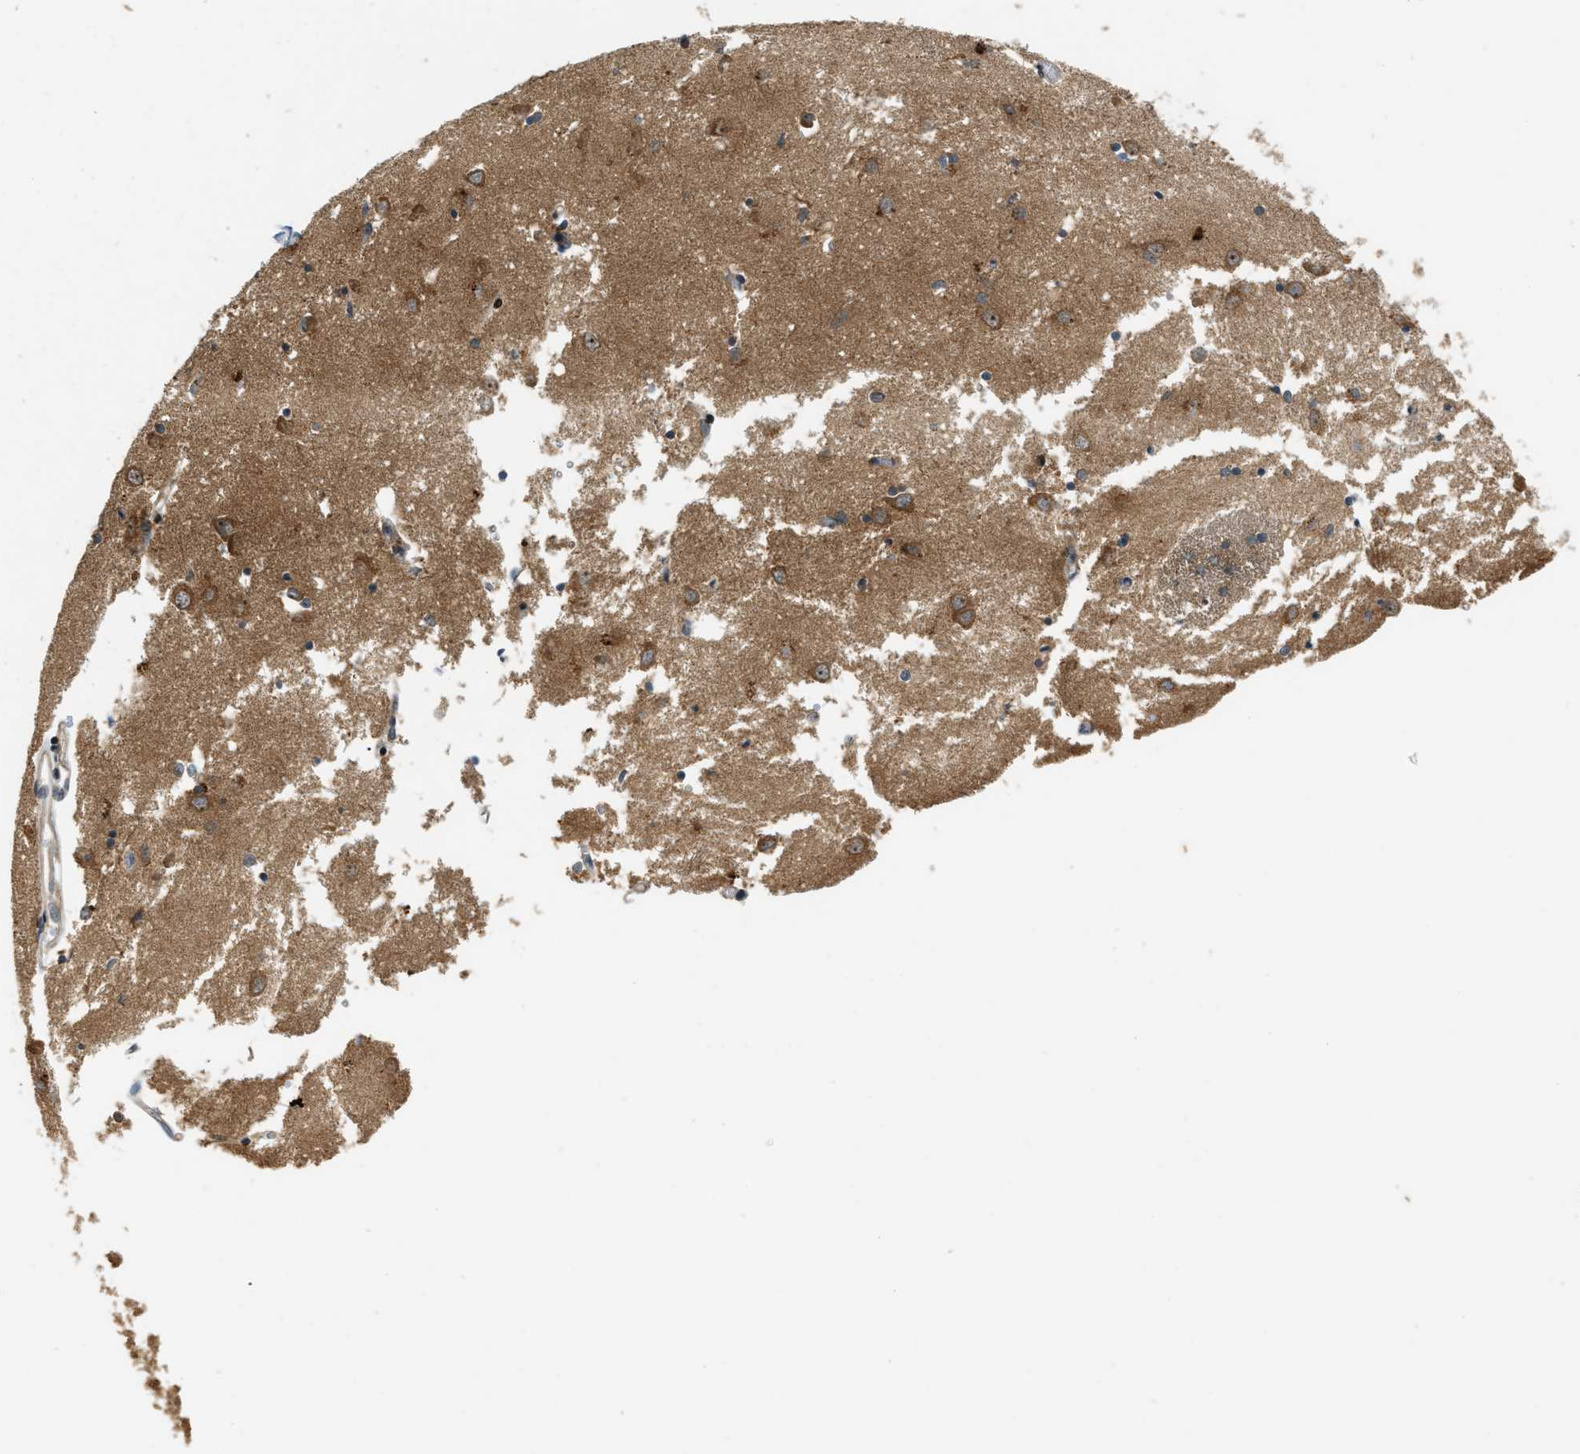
{"staining": {"intensity": "negative", "quantity": "none", "location": "none"}, "tissue": "caudate", "cell_type": "Glial cells", "image_type": "normal", "snomed": [{"axis": "morphology", "description": "Normal tissue, NOS"}, {"axis": "topography", "description": "Lateral ventricle wall"}], "caption": "Caudate stained for a protein using IHC reveals no staining glial cells.", "gene": "TRAPPC14", "patient": {"sex": "female", "age": 19}}